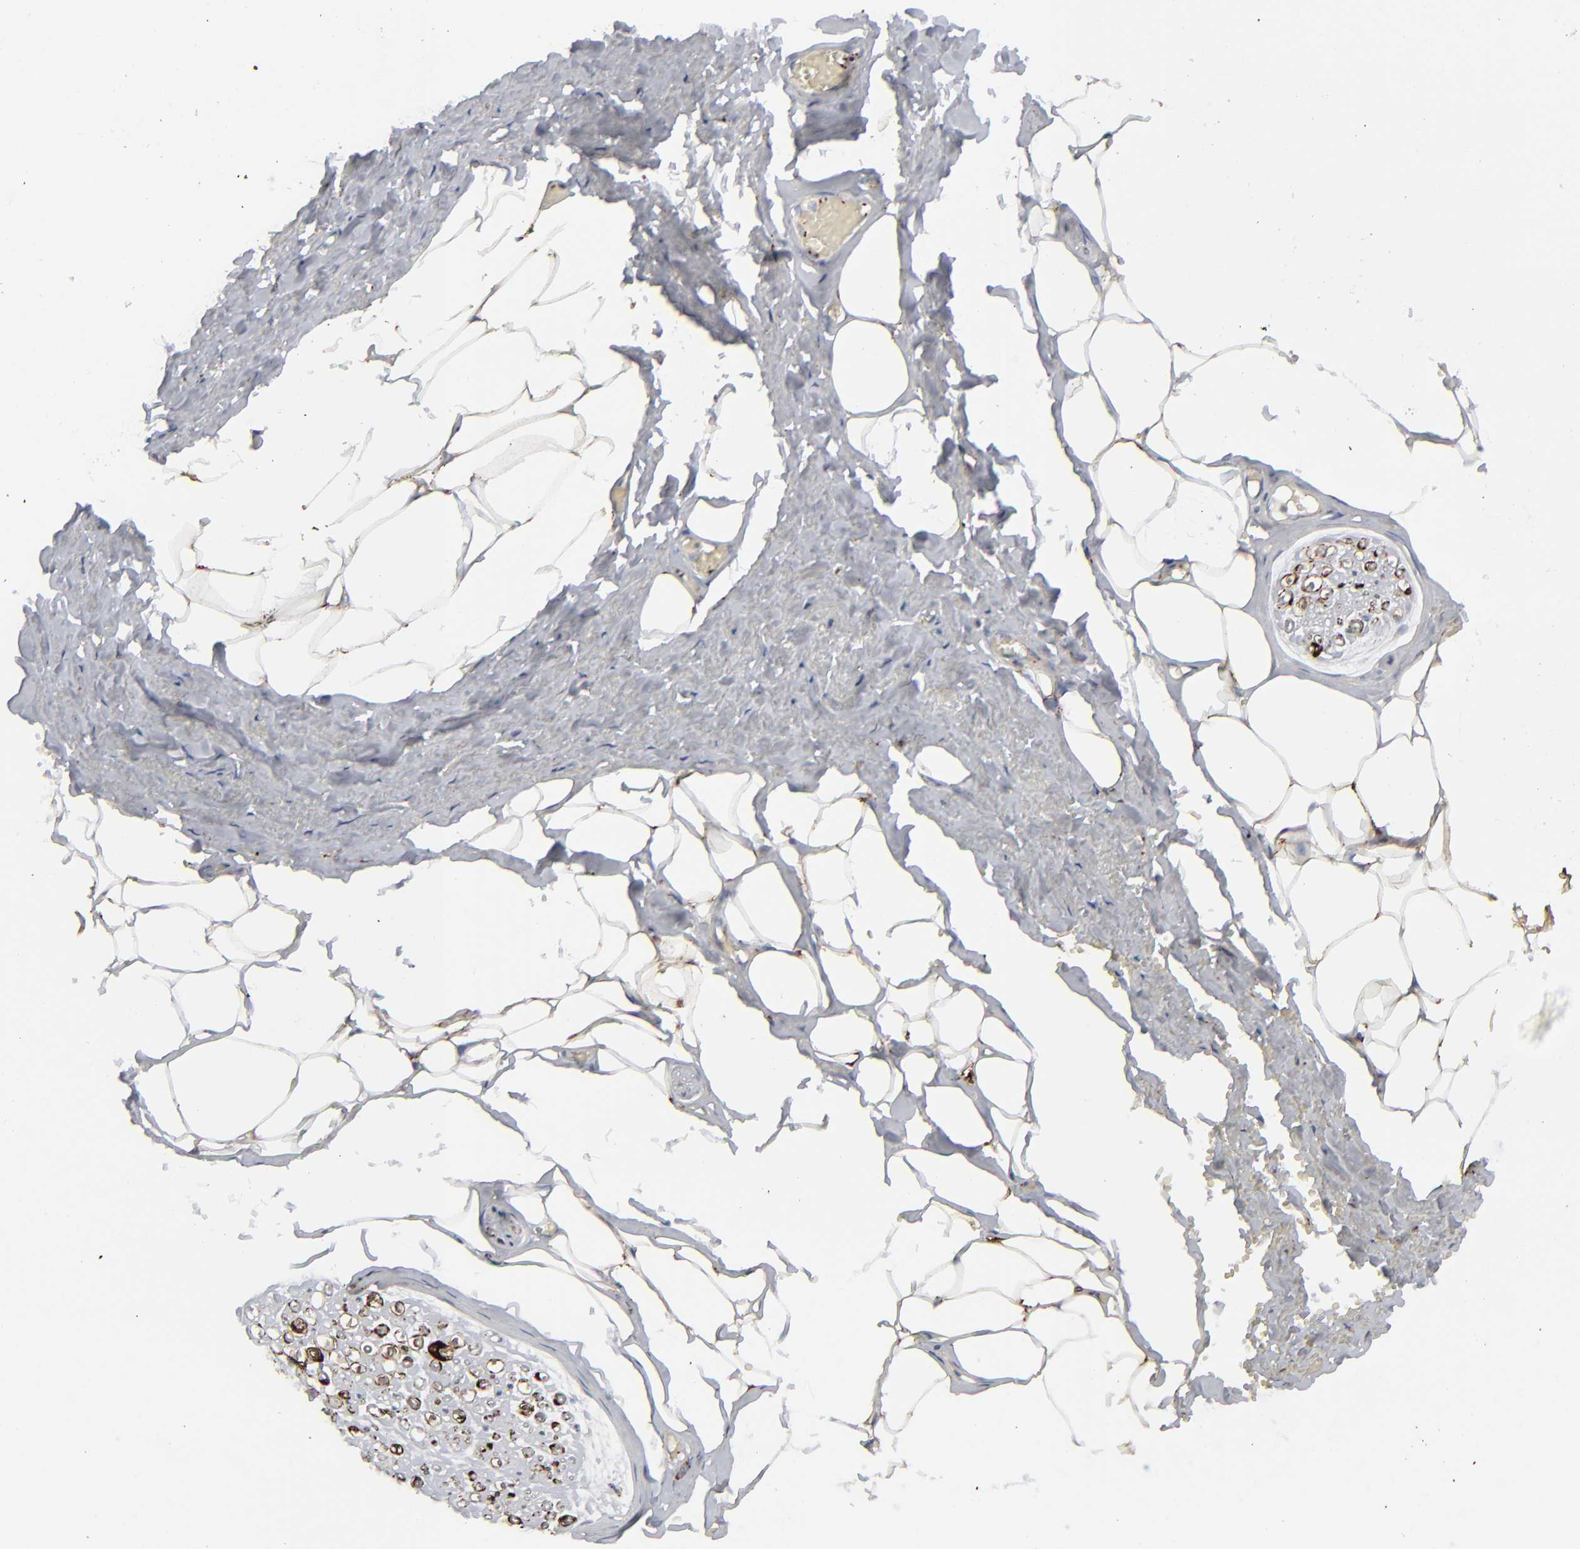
{"staining": {"intensity": "moderate", "quantity": "25%-75%", "location": "cytoplasmic/membranous"}, "tissue": "adipose tissue", "cell_type": "Adipocytes", "image_type": "normal", "snomed": [{"axis": "morphology", "description": "Normal tissue, NOS"}, {"axis": "topography", "description": "Soft tissue"}, {"axis": "topography", "description": "Peripheral nerve tissue"}], "caption": "Immunohistochemical staining of benign adipose tissue exhibits moderate cytoplasmic/membranous protein staining in approximately 25%-75% of adipocytes. Using DAB (3,3'-diaminobenzidine) (brown) and hematoxylin (blue) stains, captured at high magnification using brightfield microscopy.", "gene": "SPARC", "patient": {"sex": "female", "age": 68}}